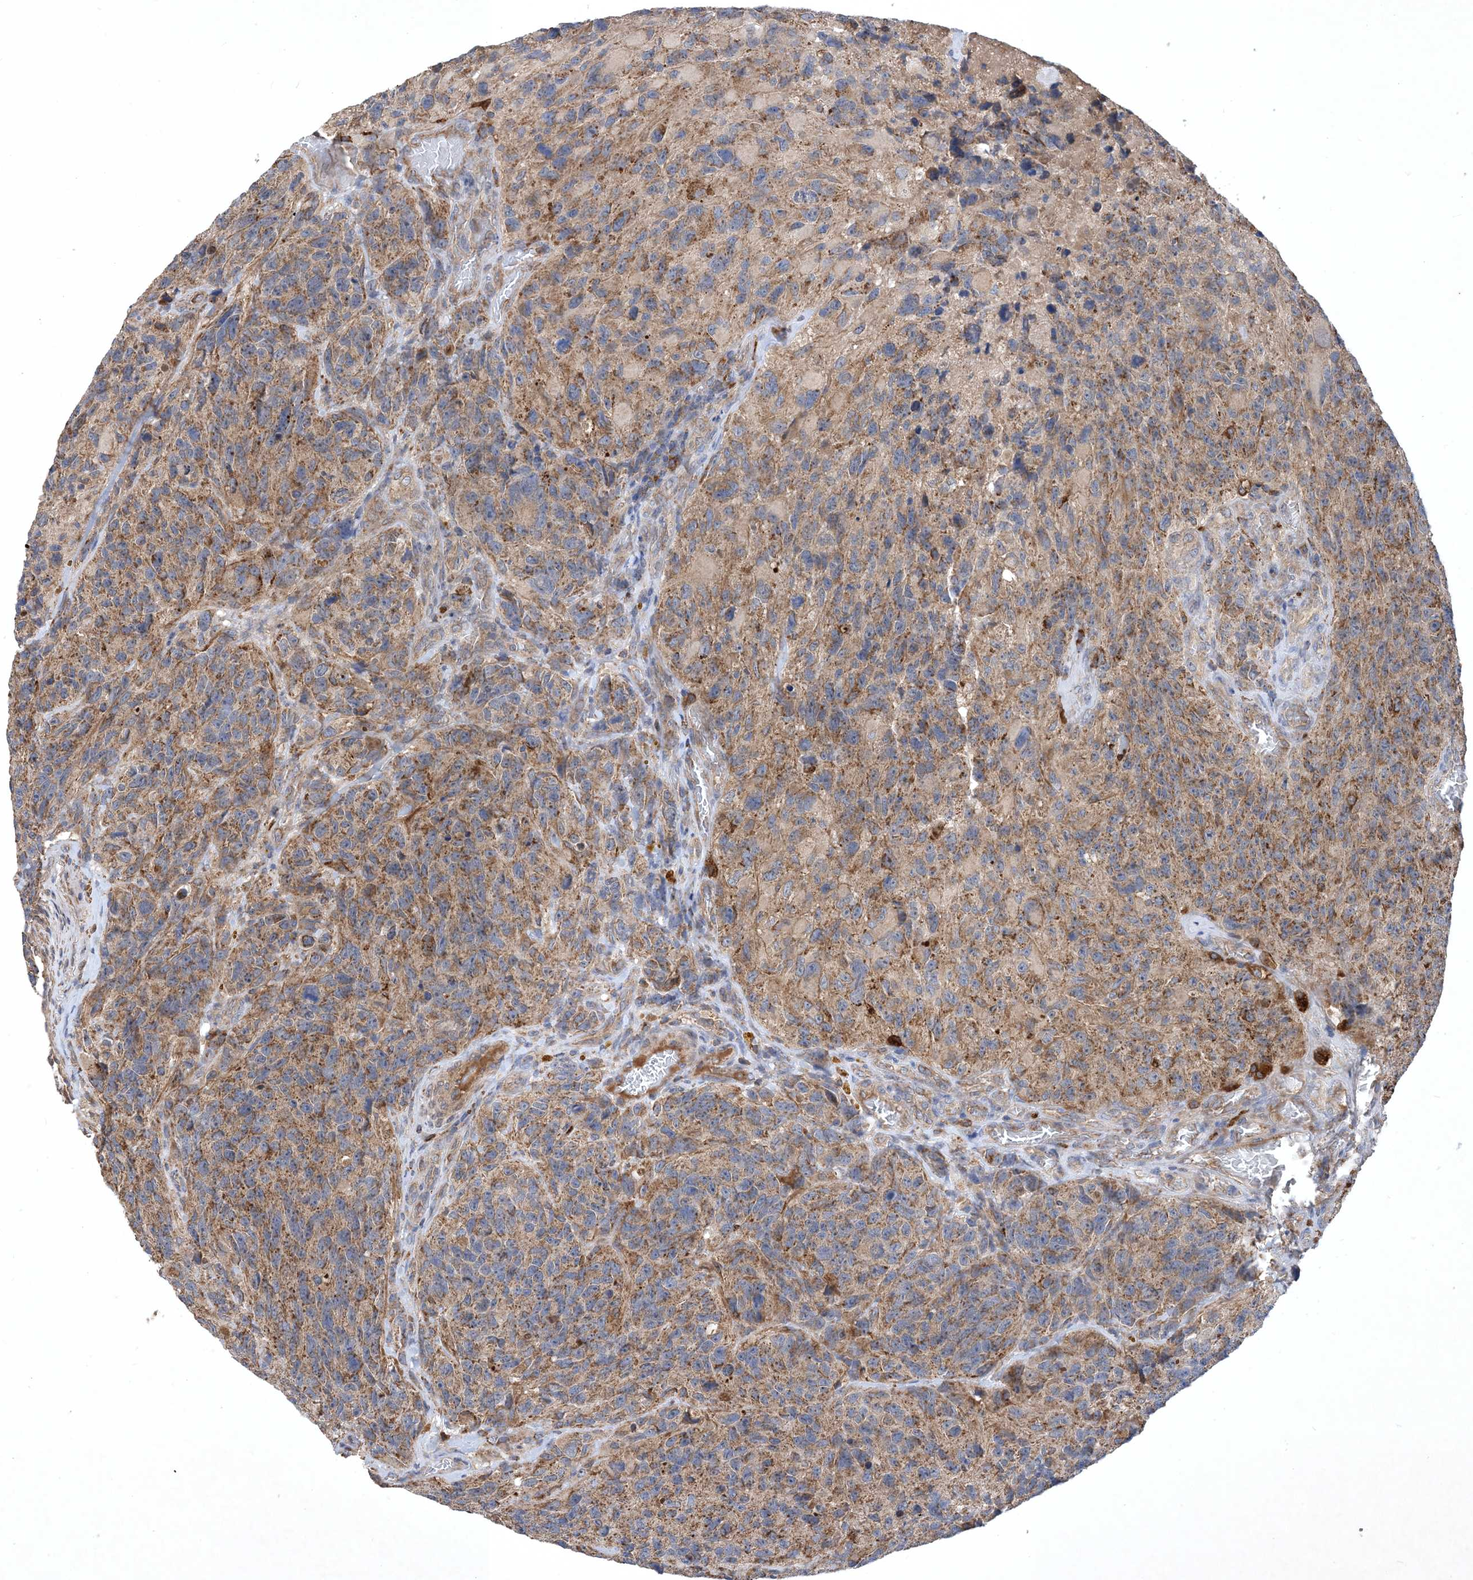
{"staining": {"intensity": "weak", "quantity": ">75%", "location": "cytoplasmic/membranous"}, "tissue": "glioma", "cell_type": "Tumor cells", "image_type": "cancer", "snomed": [{"axis": "morphology", "description": "Glioma, malignant, High grade"}, {"axis": "topography", "description": "Brain"}], "caption": "Immunohistochemical staining of malignant glioma (high-grade) exhibits low levels of weak cytoplasmic/membranous positivity in approximately >75% of tumor cells.", "gene": "STK19", "patient": {"sex": "male", "age": 69}}